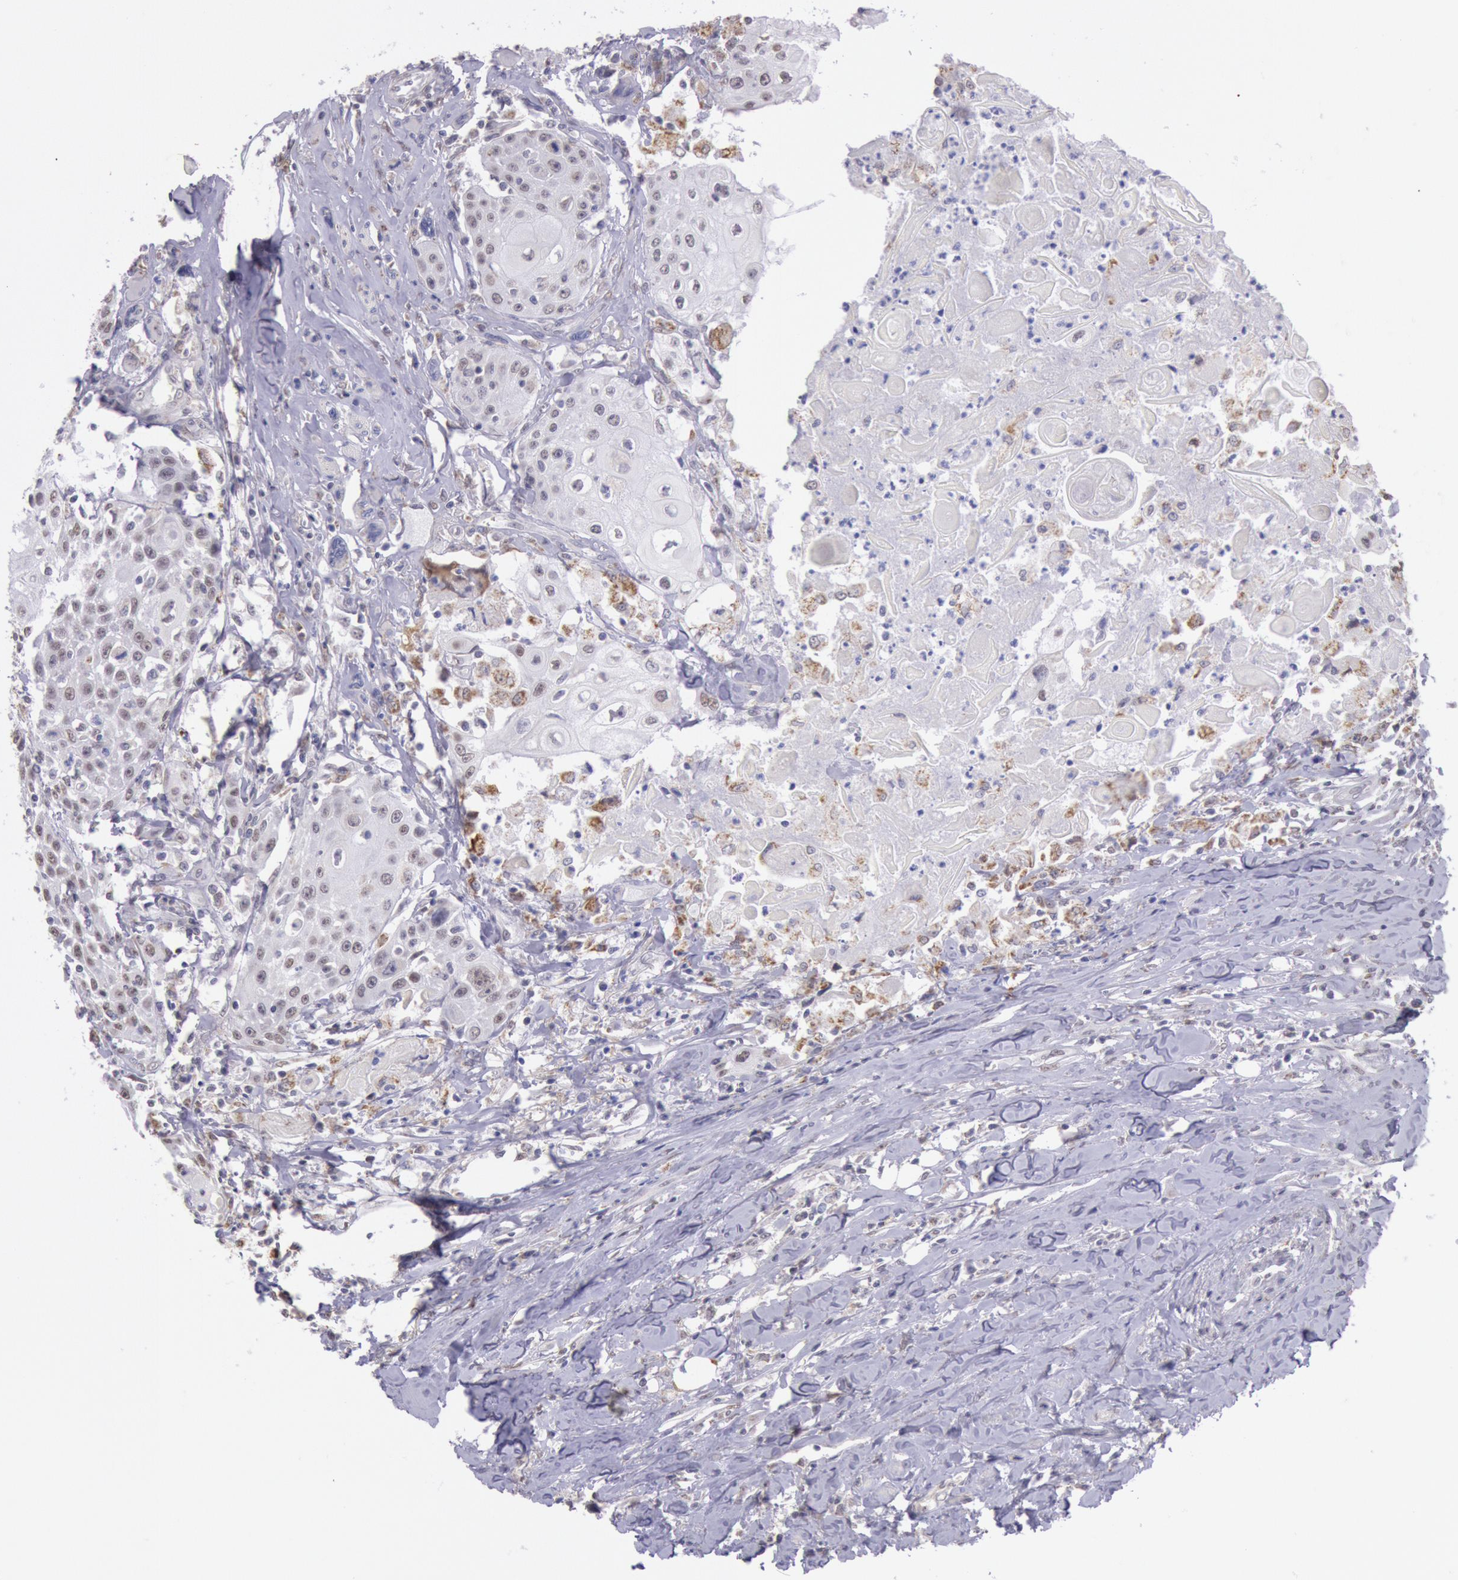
{"staining": {"intensity": "weak", "quantity": "25%-75%", "location": "cytoplasmic/membranous"}, "tissue": "head and neck cancer", "cell_type": "Tumor cells", "image_type": "cancer", "snomed": [{"axis": "morphology", "description": "Squamous cell carcinoma, NOS"}, {"axis": "topography", "description": "Oral tissue"}, {"axis": "topography", "description": "Head-Neck"}], "caption": "The image reveals a brown stain indicating the presence of a protein in the cytoplasmic/membranous of tumor cells in squamous cell carcinoma (head and neck).", "gene": "FRMD6", "patient": {"sex": "female", "age": 82}}